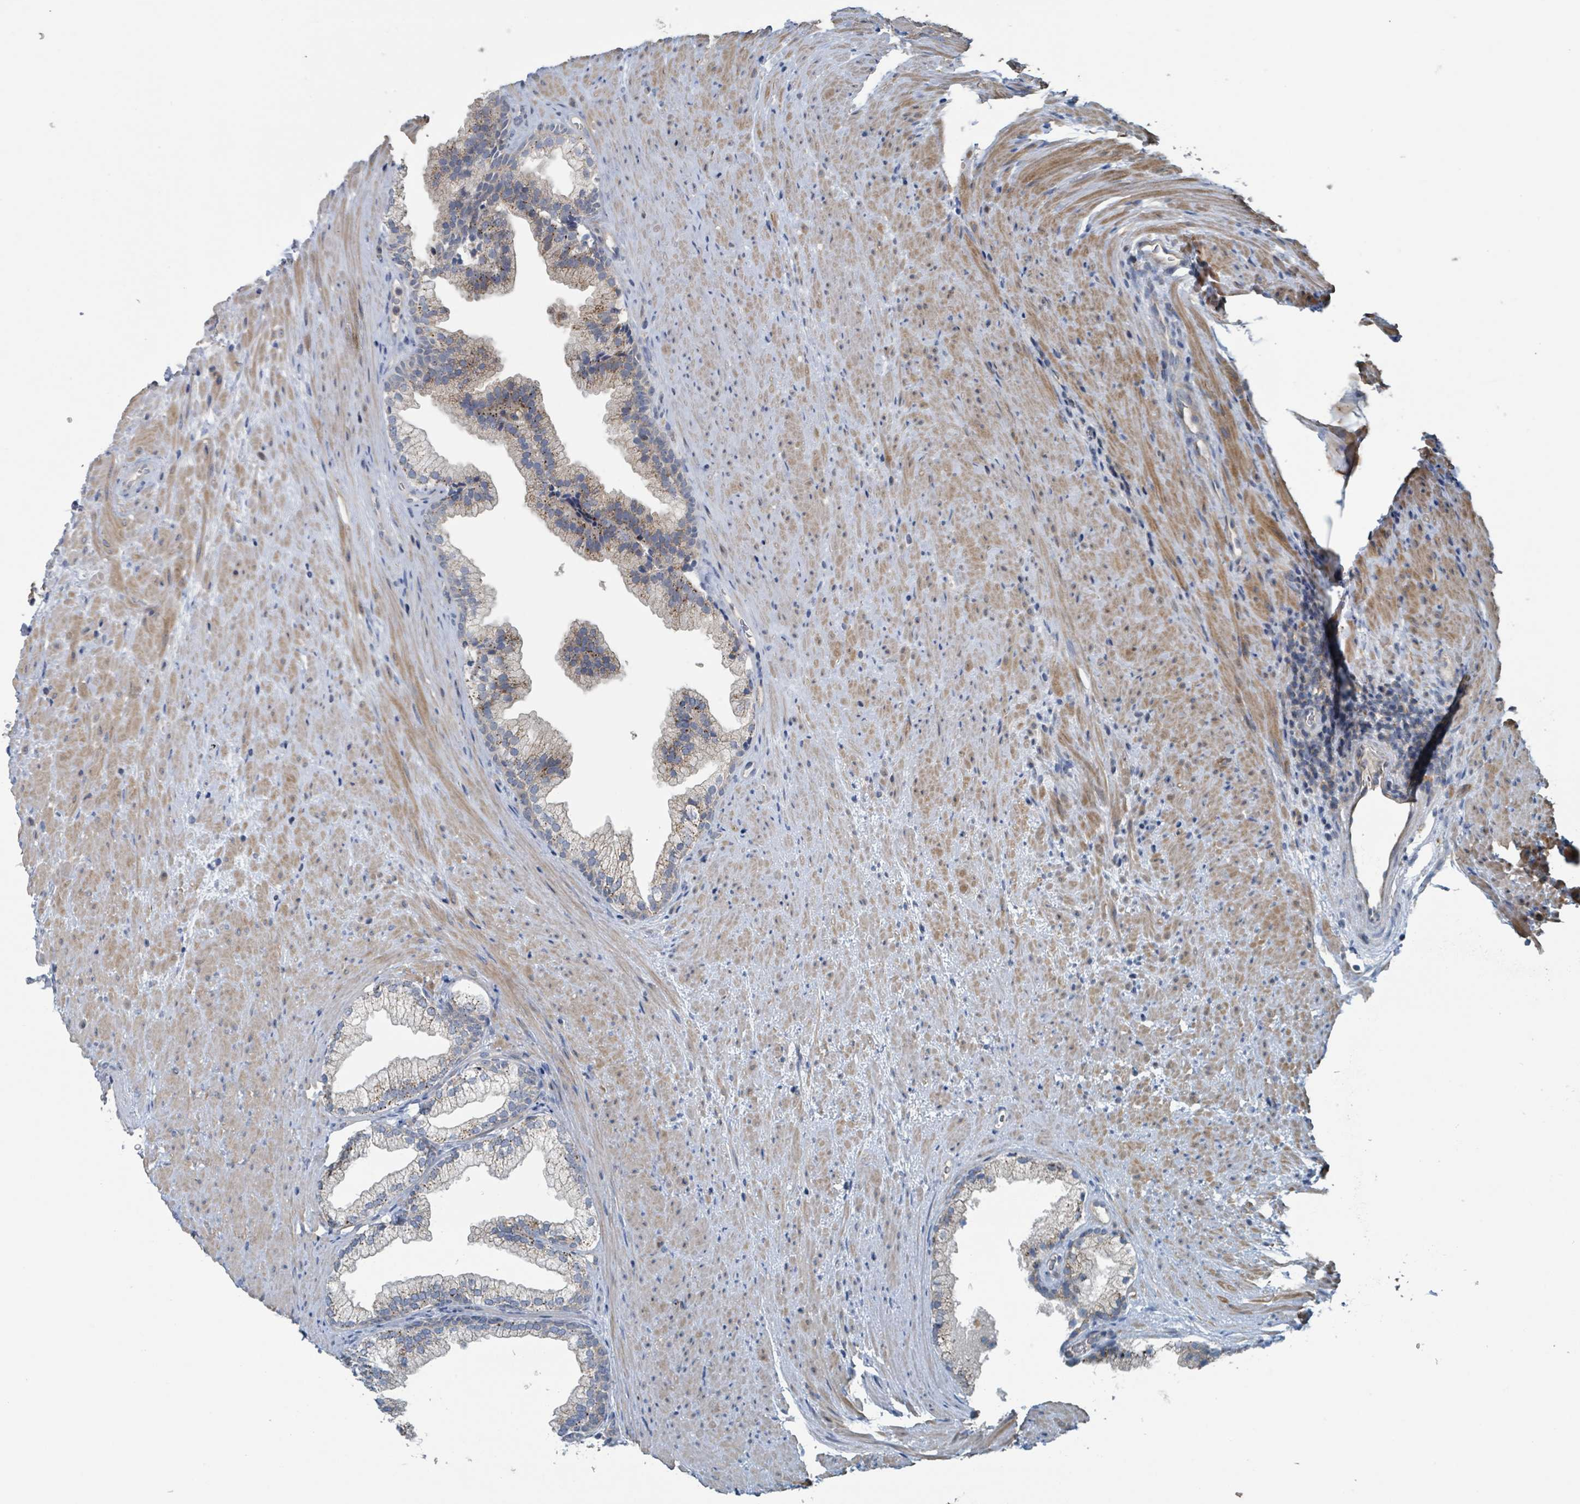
{"staining": {"intensity": "strong", "quantity": "<25%", "location": "cytoplasmic/membranous"}, "tissue": "prostate", "cell_type": "Glandular cells", "image_type": "normal", "snomed": [{"axis": "morphology", "description": "Normal tissue, NOS"}, {"axis": "topography", "description": "Prostate"}], "caption": "Prostate stained with a protein marker displays strong staining in glandular cells.", "gene": "ACBD4", "patient": {"sex": "male", "age": 76}}